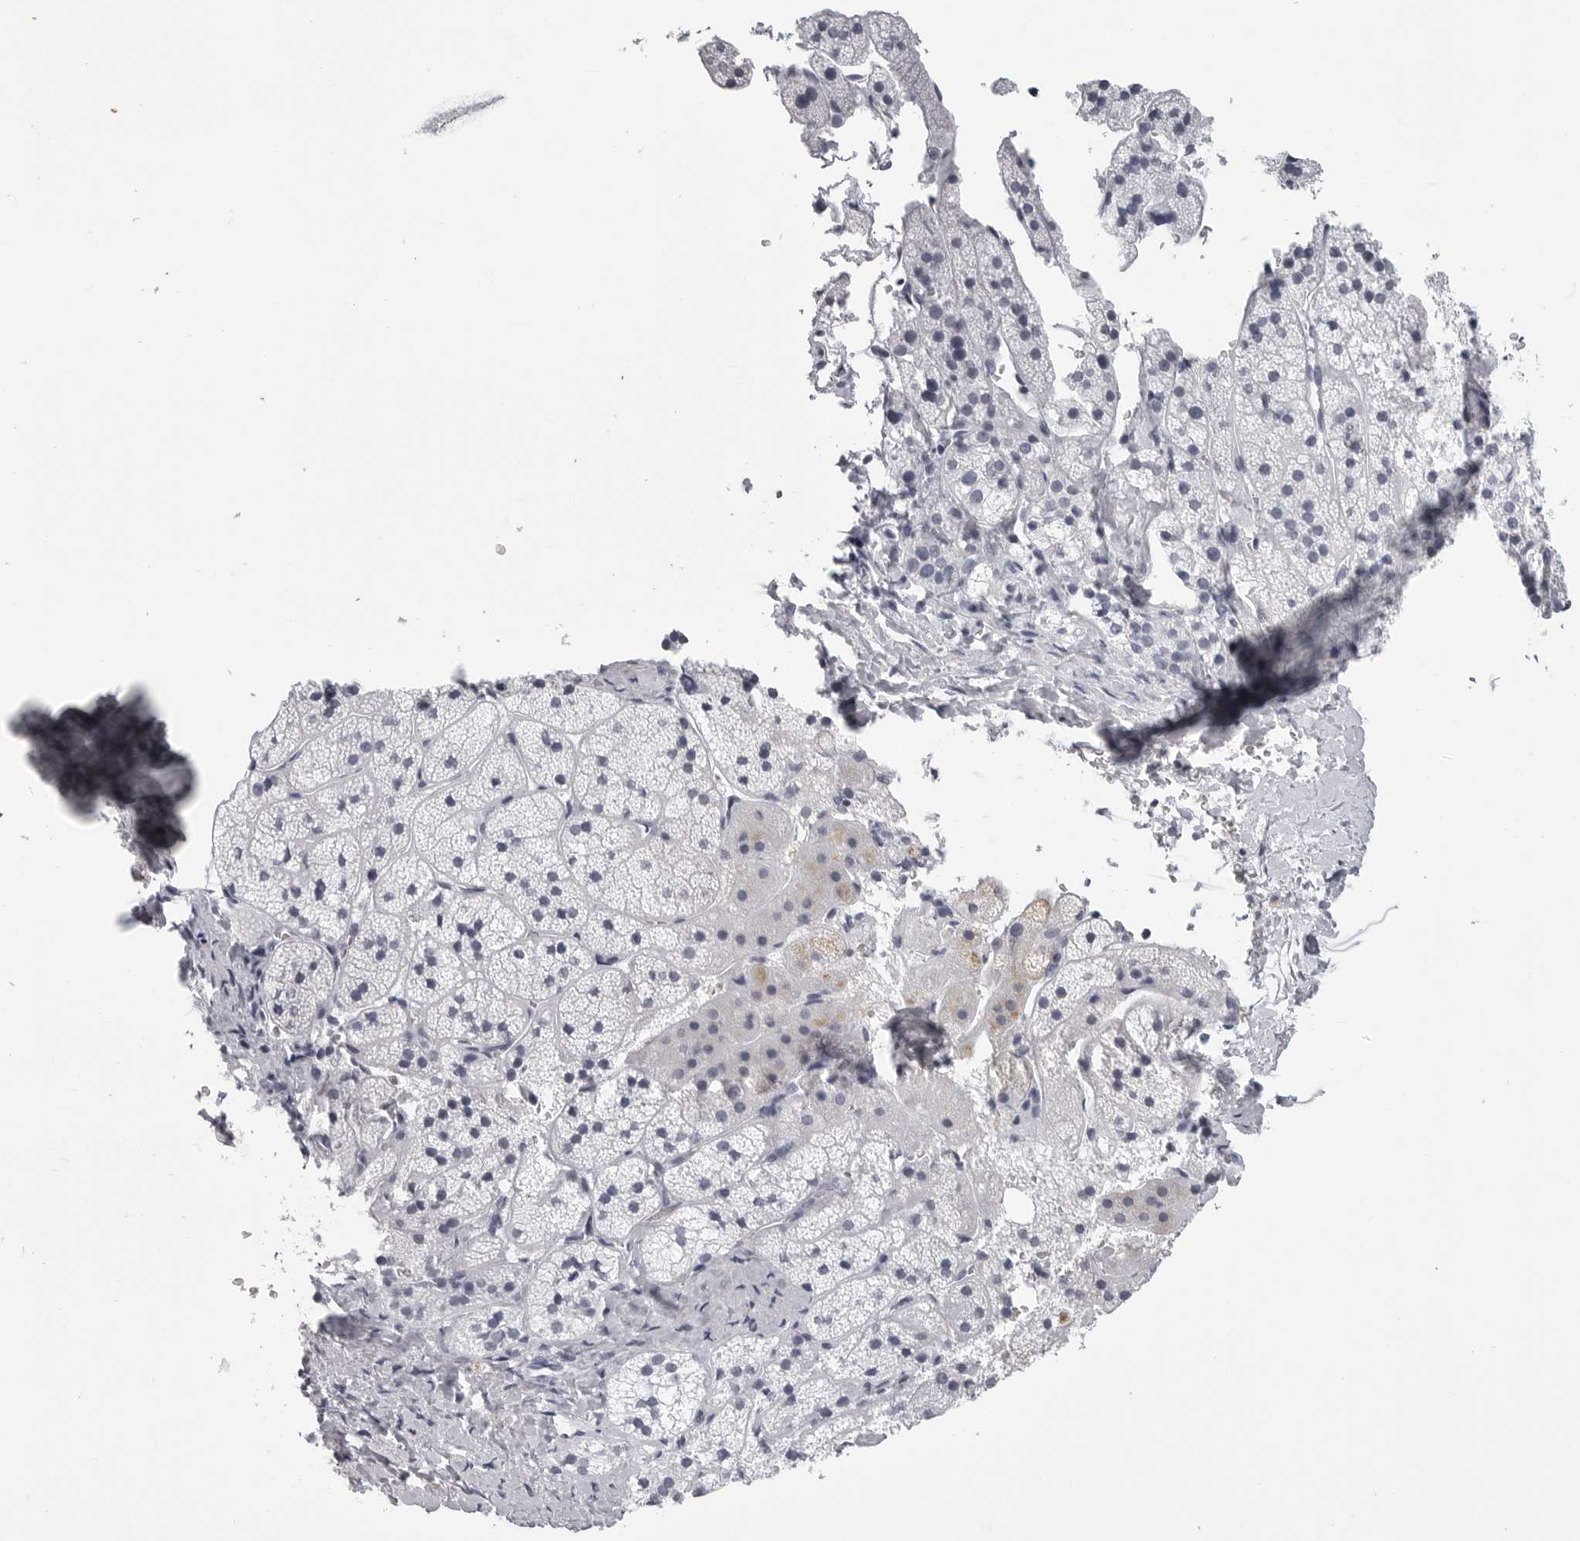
{"staining": {"intensity": "weak", "quantity": "<25%", "location": "cytoplasmic/membranous"}, "tissue": "adrenal gland", "cell_type": "Glandular cells", "image_type": "normal", "snomed": [{"axis": "morphology", "description": "Normal tissue, NOS"}, {"axis": "topography", "description": "Adrenal gland"}], "caption": "DAB immunohistochemical staining of normal human adrenal gland demonstrates no significant staining in glandular cells.", "gene": "BPIFA1", "patient": {"sex": "female", "age": 44}}